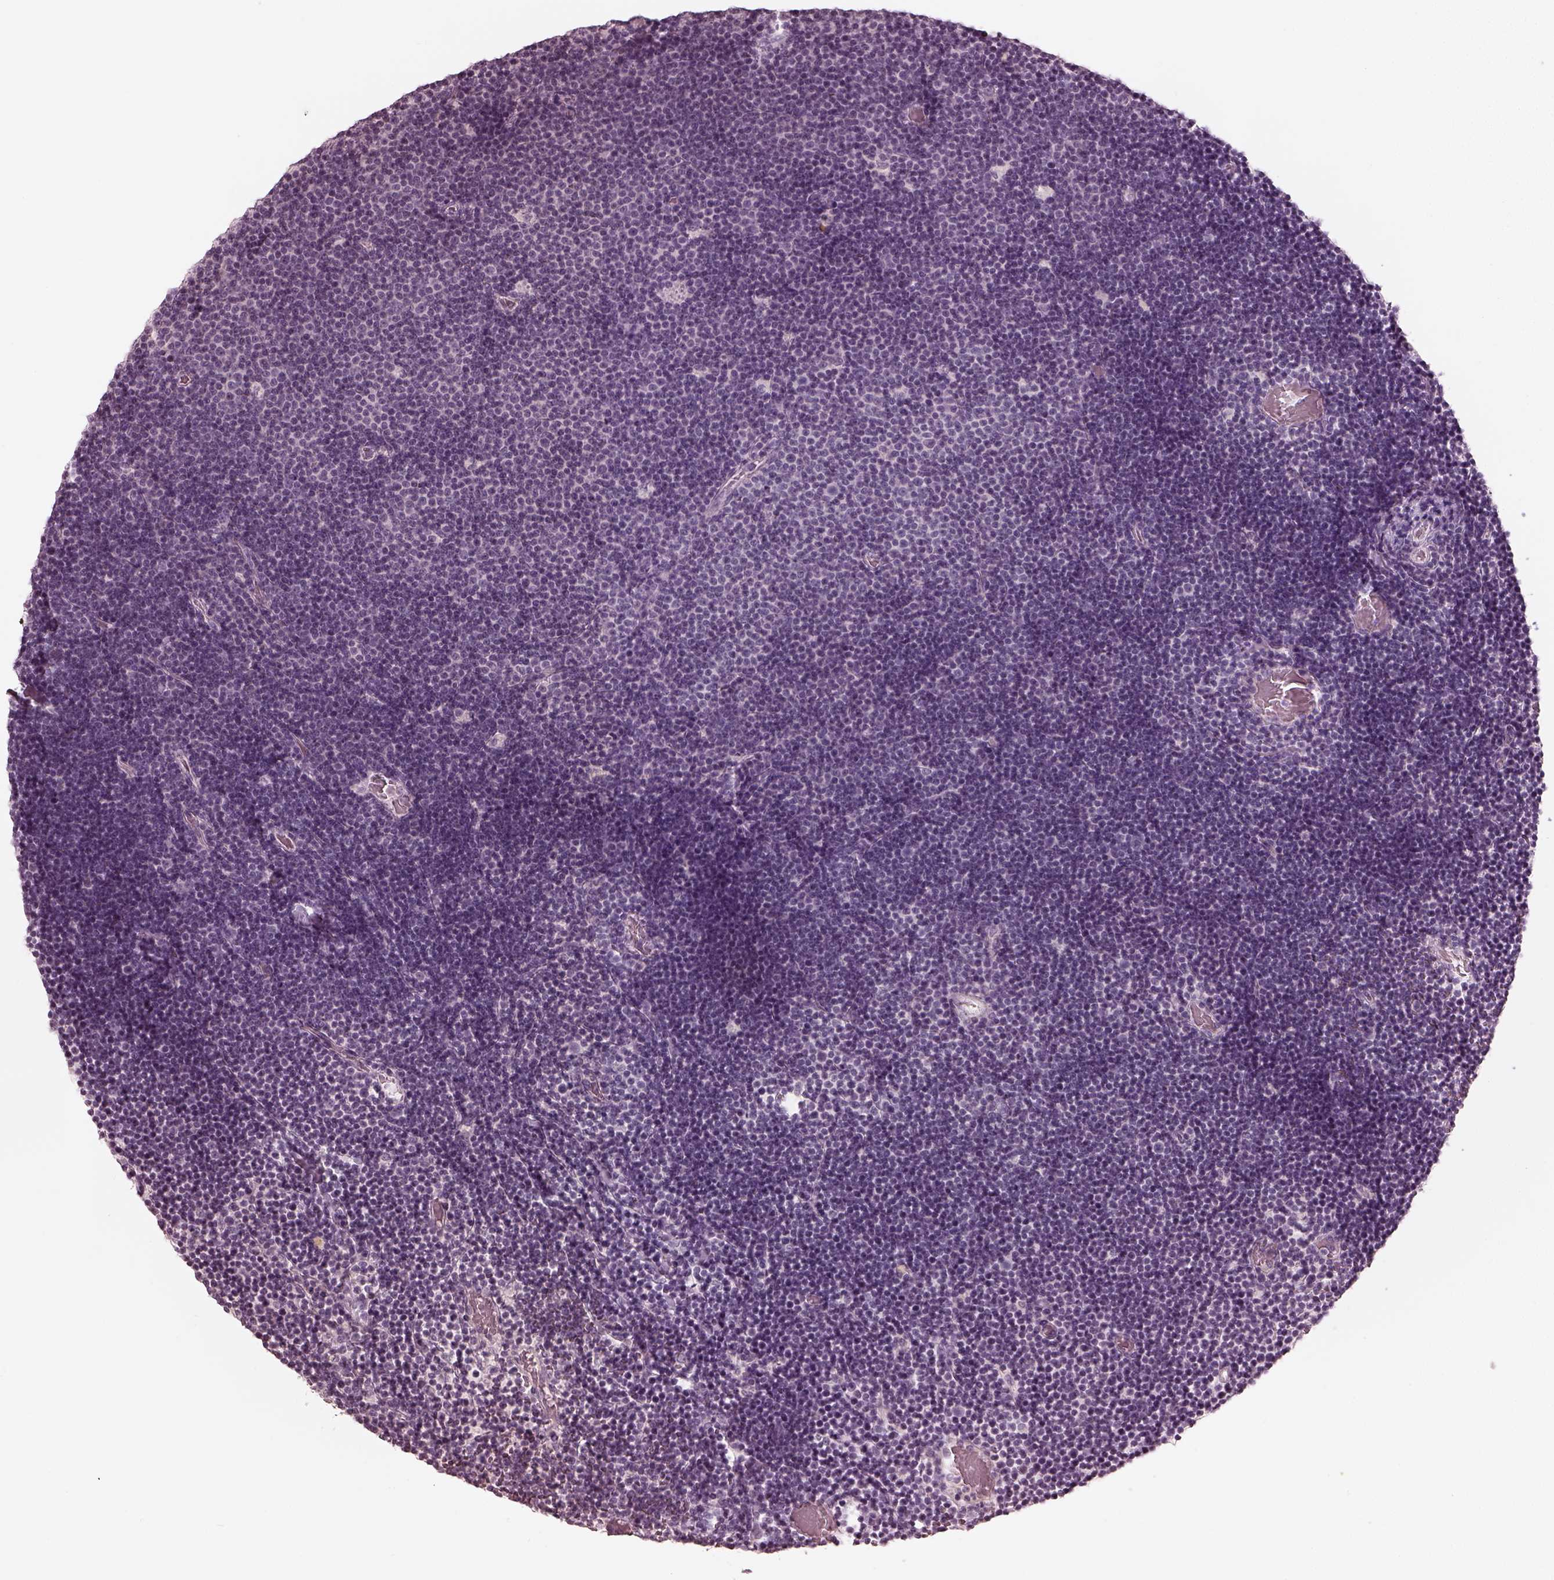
{"staining": {"intensity": "negative", "quantity": "none", "location": "none"}, "tissue": "lymphoma", "cell_type": "Tumor cells", "image_type": "cancer", "snomed": [{"axis": "morphology", "description": "Malignant lymphoma, non-Hodgkin's type, Low grade"}, {"axis": "topography", "description": "Brain"}], "caption": "DAB immunohistochemical staining of malignant lymphoma, non-Hodgkin's type (low-grade) displays no significant expression in tumor cells.", "gene": "ADRB3", "patient": {"sex": "female", "age": 66}}